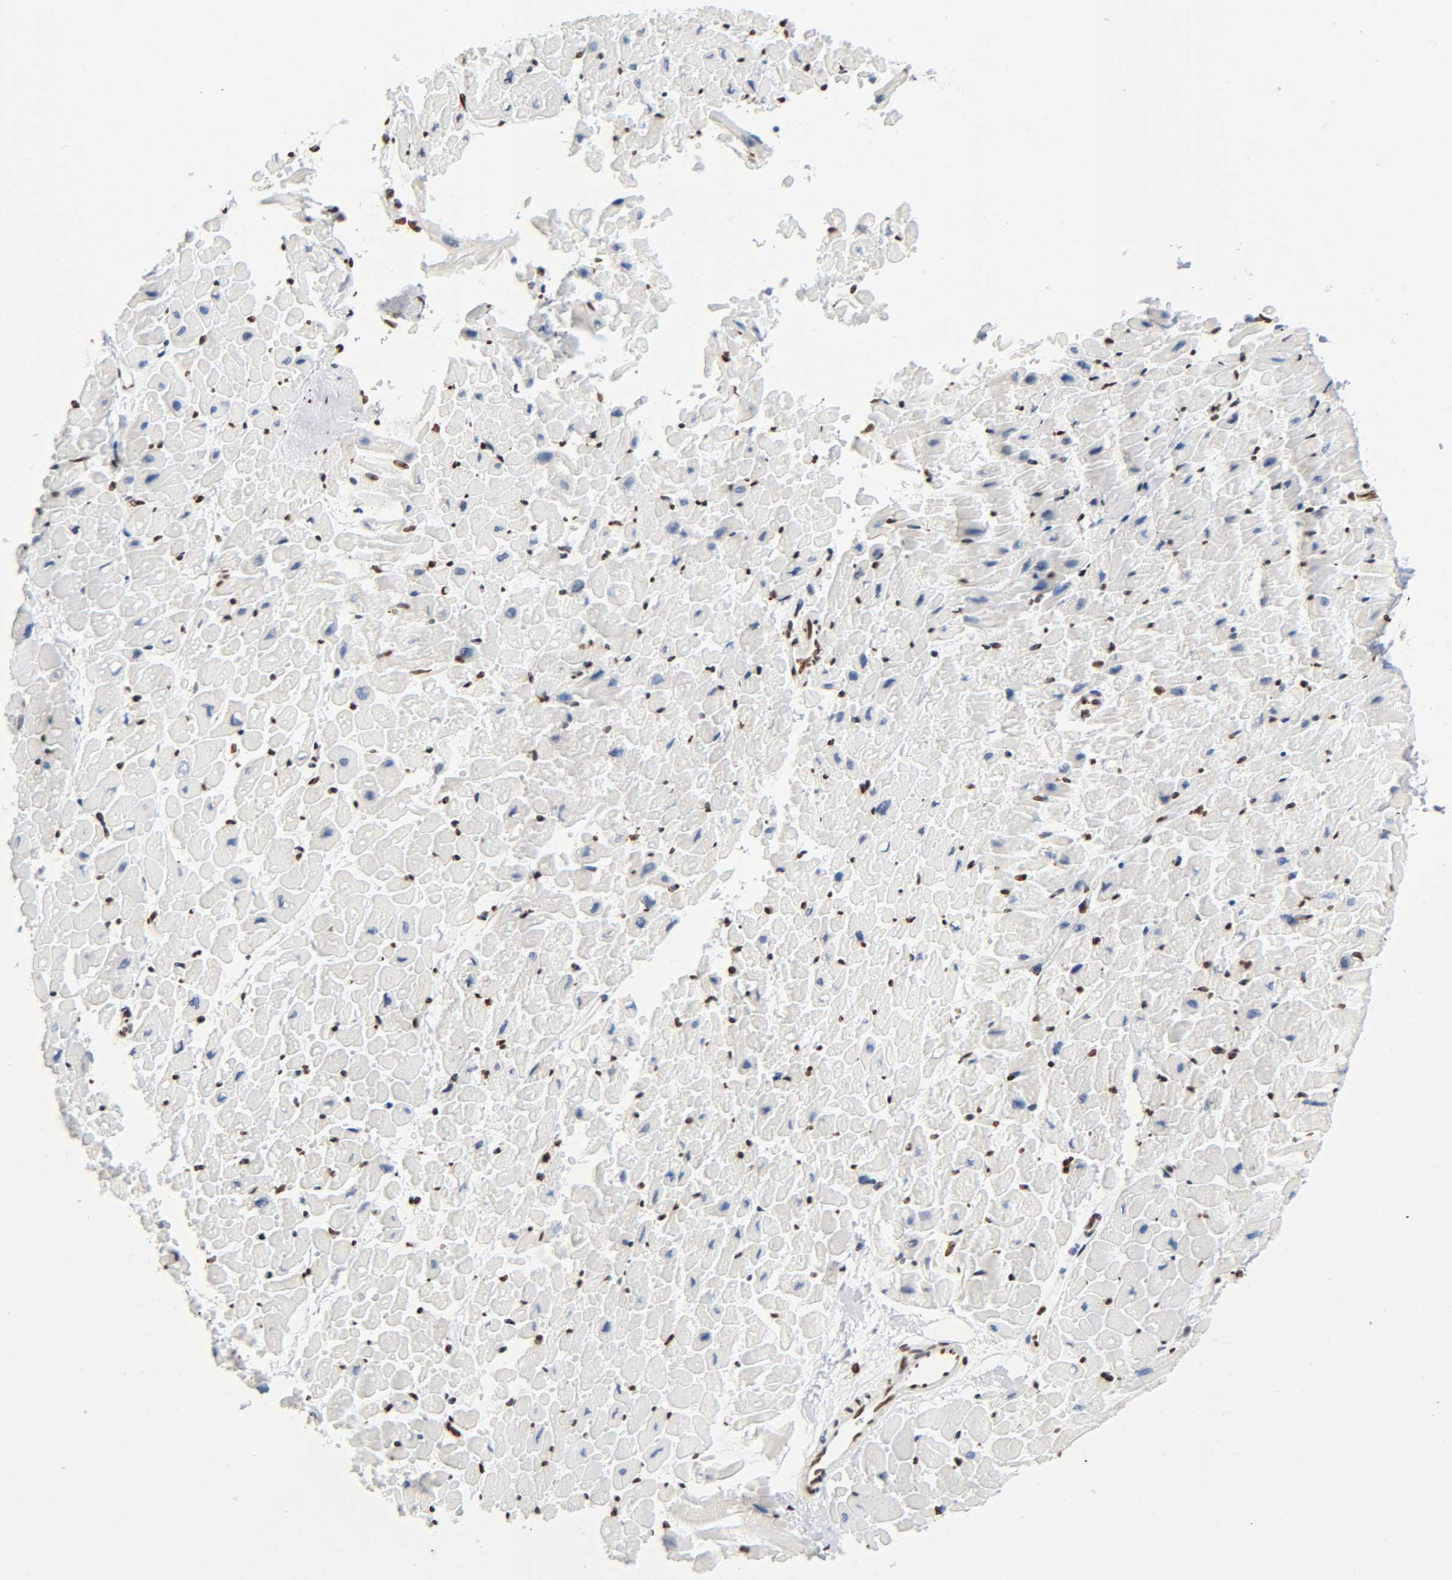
{"staining": {"intensity": "negative", "quantity": "none", "location": "none"}, "tissue": "heart muscle", "cell_type": "Cardiomyocytes", "image_type": "normal", "snomed": [{"axis": "morphology", "description": "Normal tissue, NOS"}, {"axis": "topography", "description": "Heart"}], "caption": "The micrograph reveals no staining of cardiomyocytes in unremarkable heart muscle.", "gene": "HOXA6", "patient": {"sex": "male", "age": 45}}